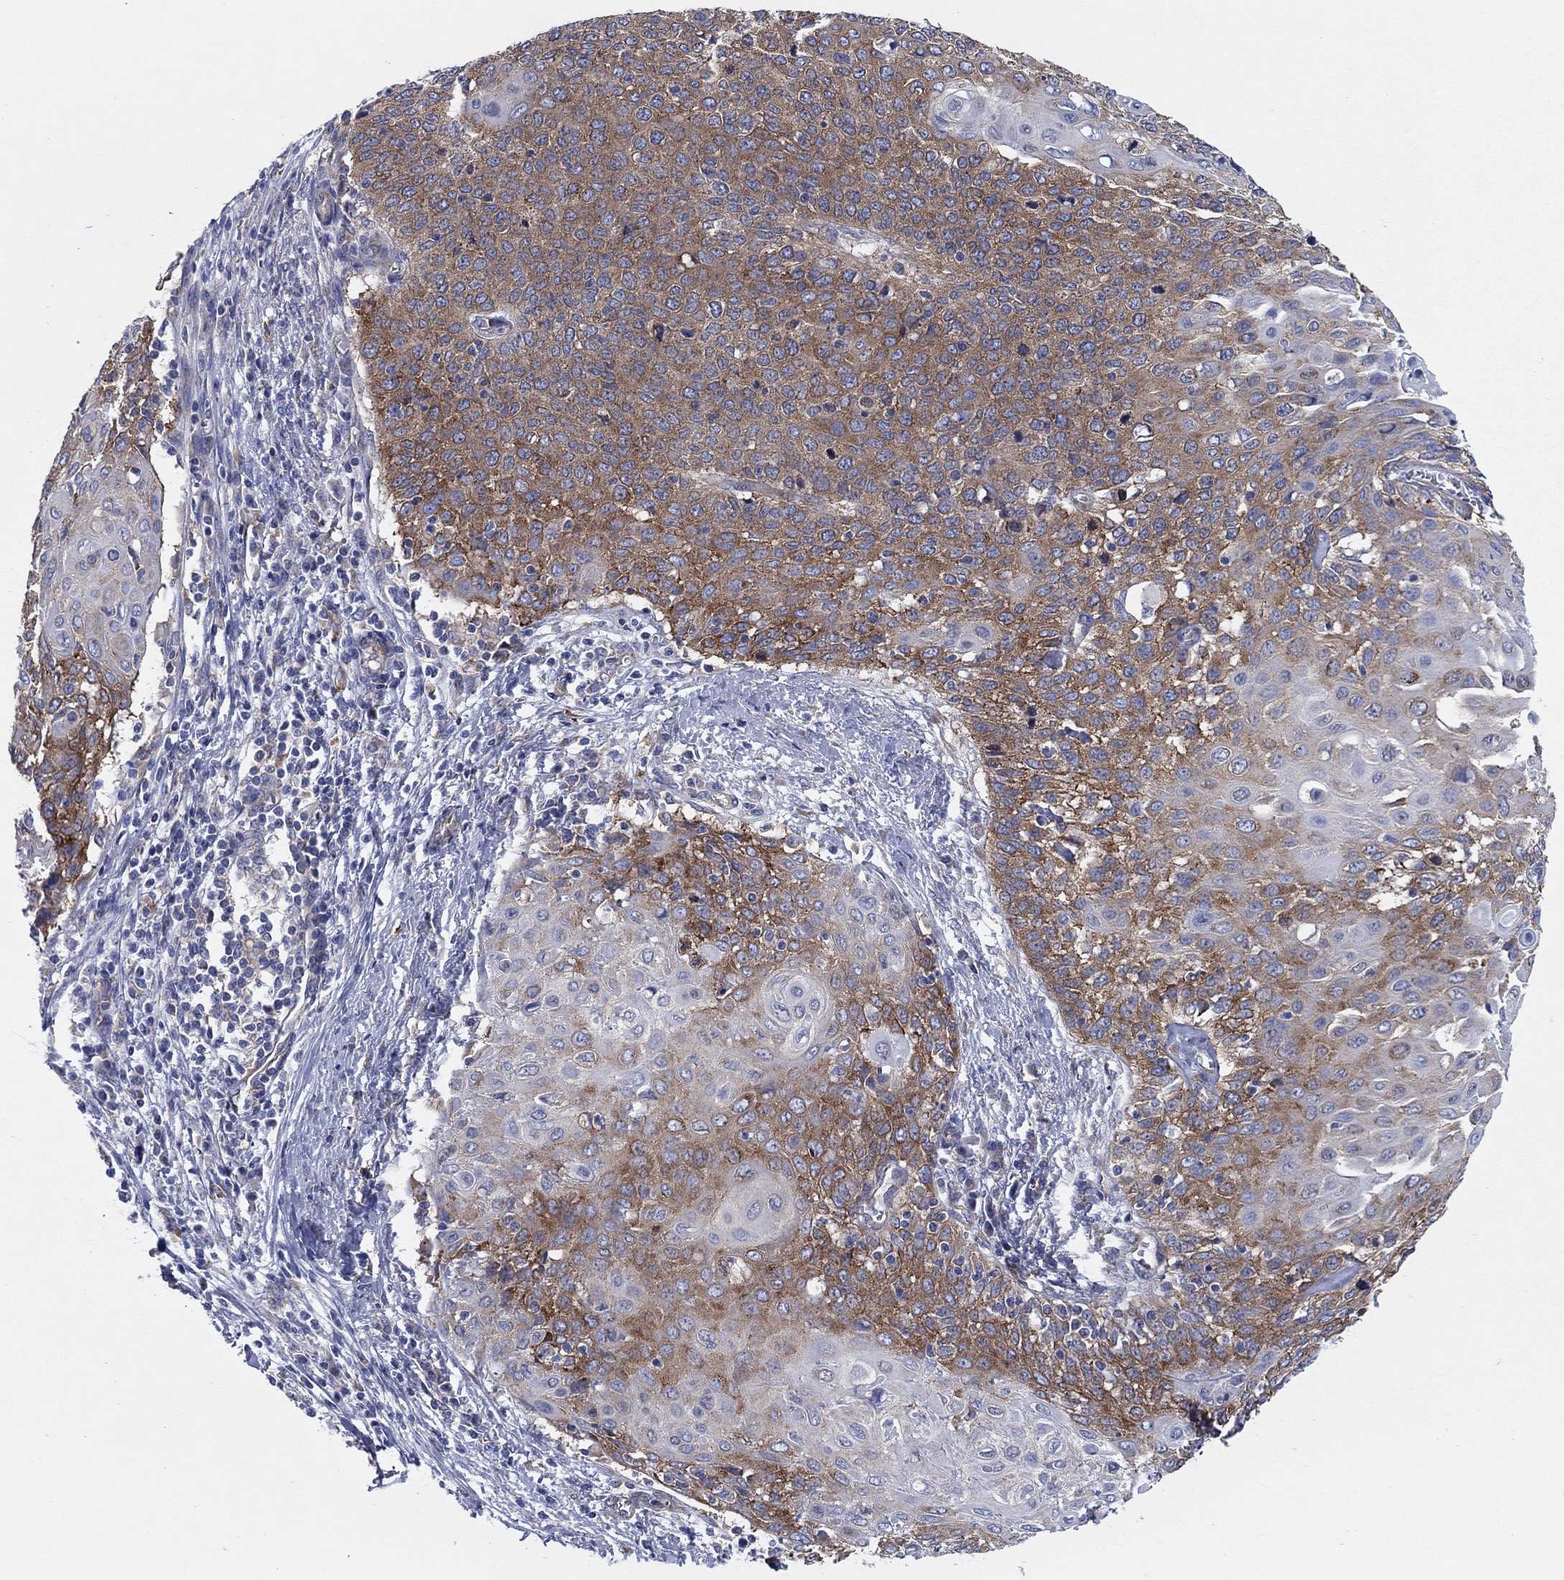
{"staining": {"intensity": "strong", "quantity": "25%-75%", "location": "cytoplasmic/membranous"}, "tissue": "cervical cancer", "cell_type": "Tumor cells", "image_type": "cancer", "snomed": [{"axis": "morphology", "description": "Squamous cell carcinoma, NOS"}, {"axis": "topography", "description": "Cervix"}], "caption": "A micrograph of cervical cancer stained for a protein demonstrates strong cytoplasmic/membranous brown staining in tumor cells.", "gene": "TMEM59", "patient": {"sex": "female", "age": 39}}